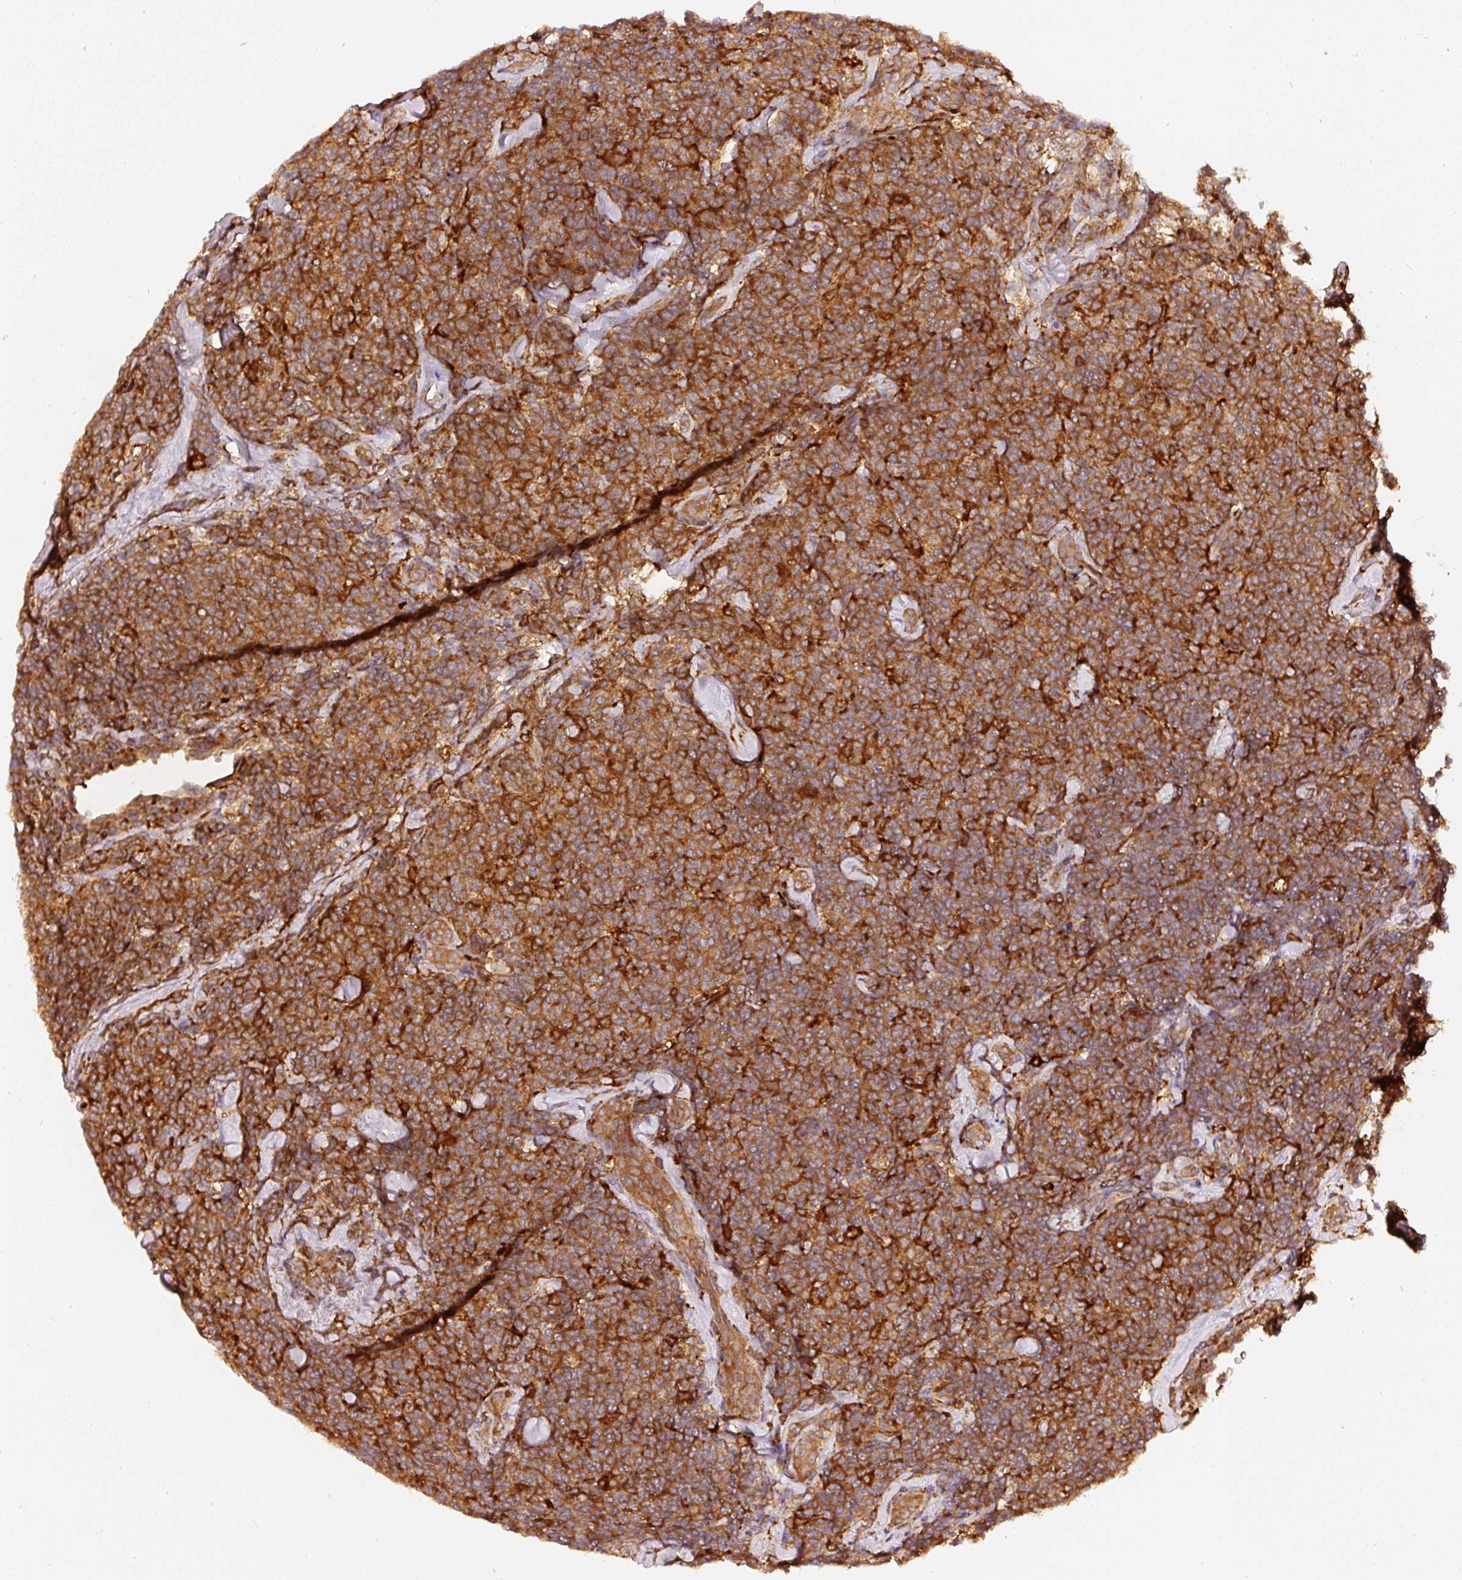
{"staining": {"intensity": "strong", "quantity": ">75%", "location": "cytoplasmic/membranous"}, "tissue": "lymphoma", "cell_type": "Tumor cells", "image_type": "cancer", "snomed": [{"axis": "morphology", "description": "Malignant lymphoma, non-Hodgkin's type, Low grade"}, {"axis": "topography", "description": "Lymph node"}], "caption": "A micrograph of human lymphoma stained for a protein shows strong cytoplasmic/membranous brown staining in tumor cells. (brown staining indicates protein expression, while blue staining denotes nuclei).", "gene": "ASMTL", "patient": {"sex": "female", "age": 56}}